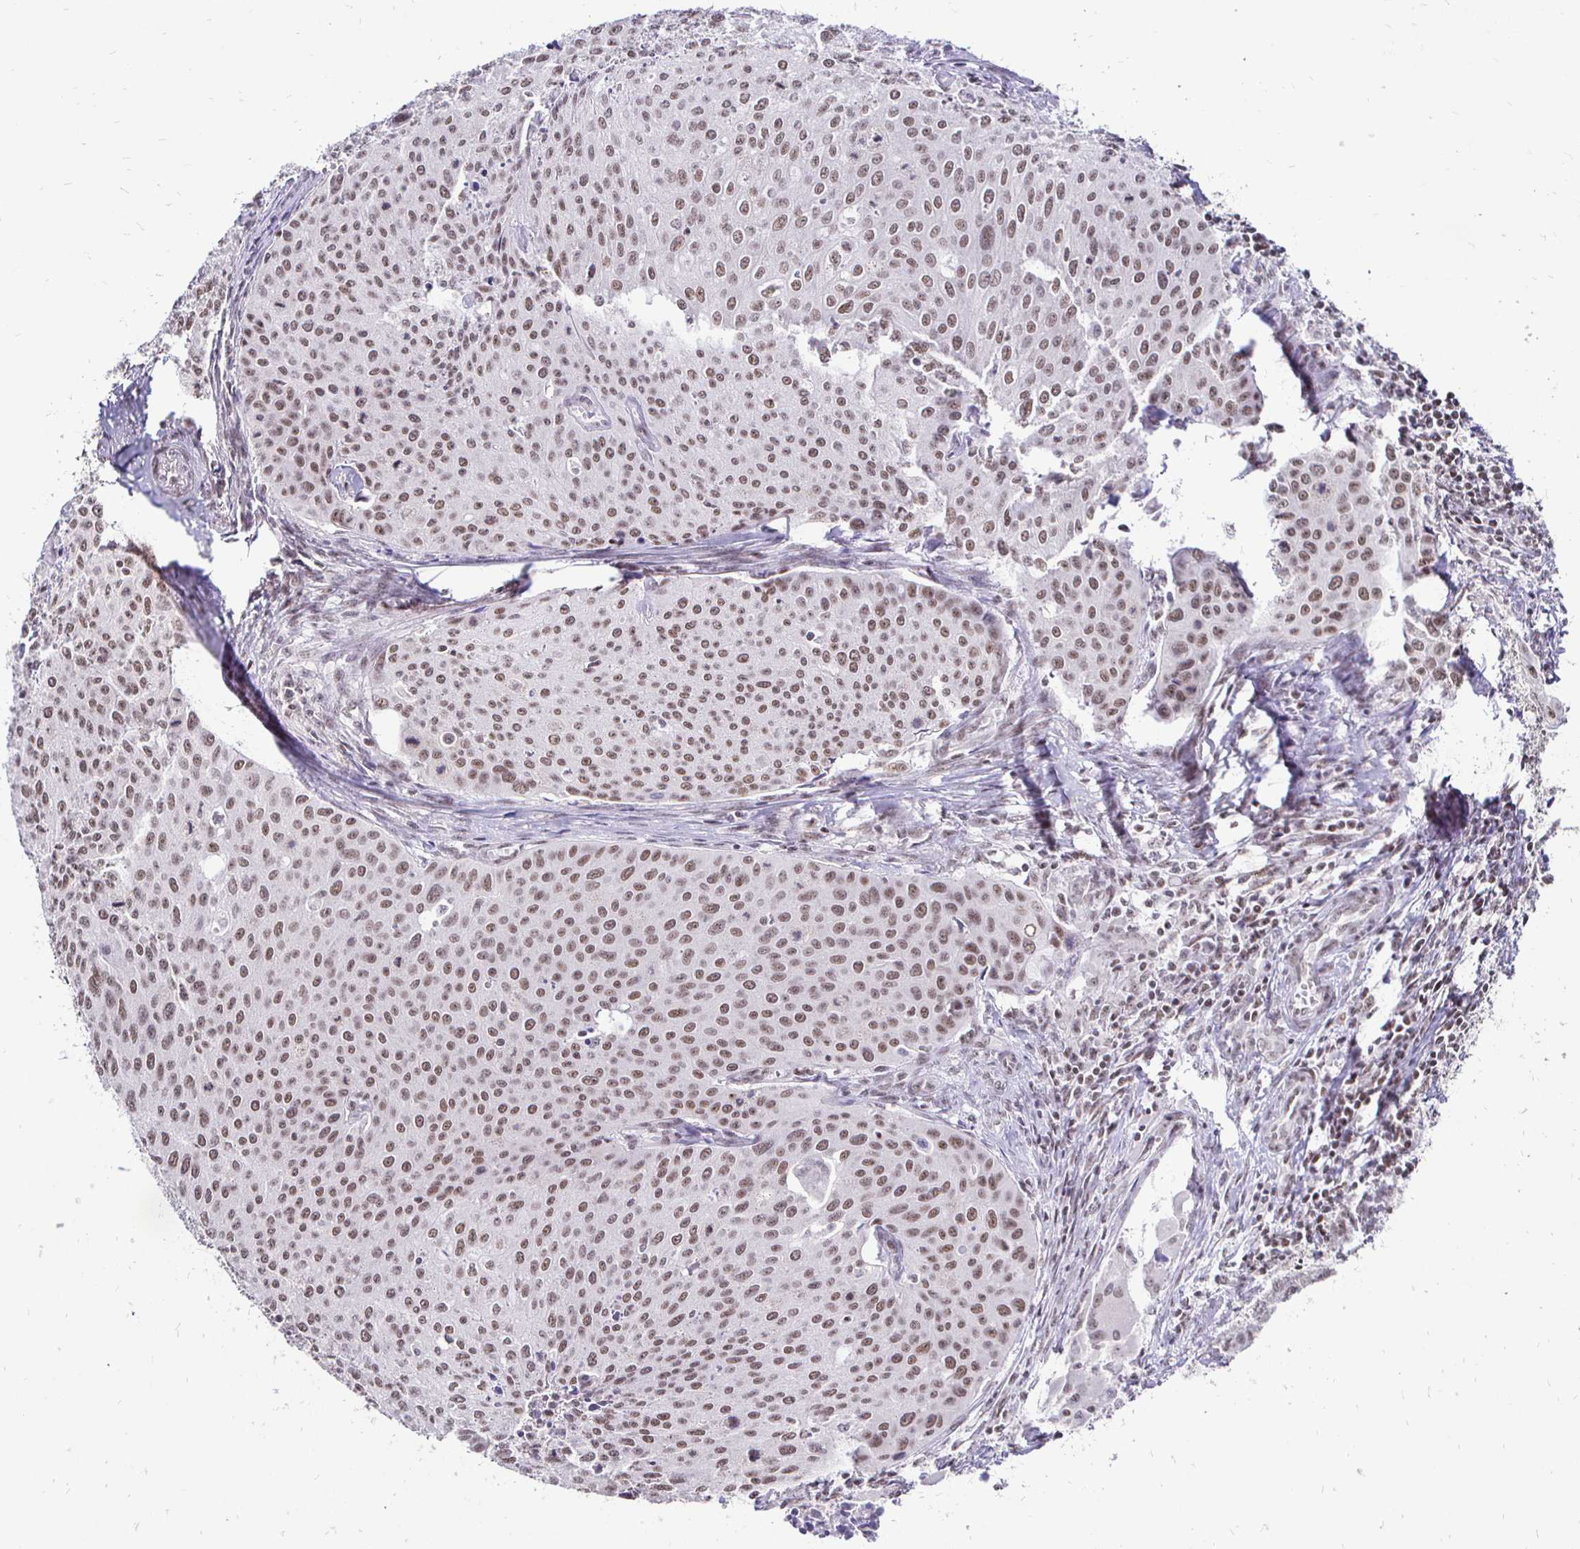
{"staining": {"intensity": "moderate", "quantity": ">75%", "location": "nuclear"}, "tissue": "cervical cancer", "cell_type": "Tumor cells", "image_type": "cancer", "snomed": [{"axis": "morphology", "description": "Squamous cell carcinoma, NOS"}, {"axis": "topography", "description": "Cervix"}], "caption": "A brown stain labels moderate nuclear staining of a protein in human cervical squamous cell carcinoma tumor cells.", "gene": "SIN3A", "patient": {"sex": "female", "age": 38}}